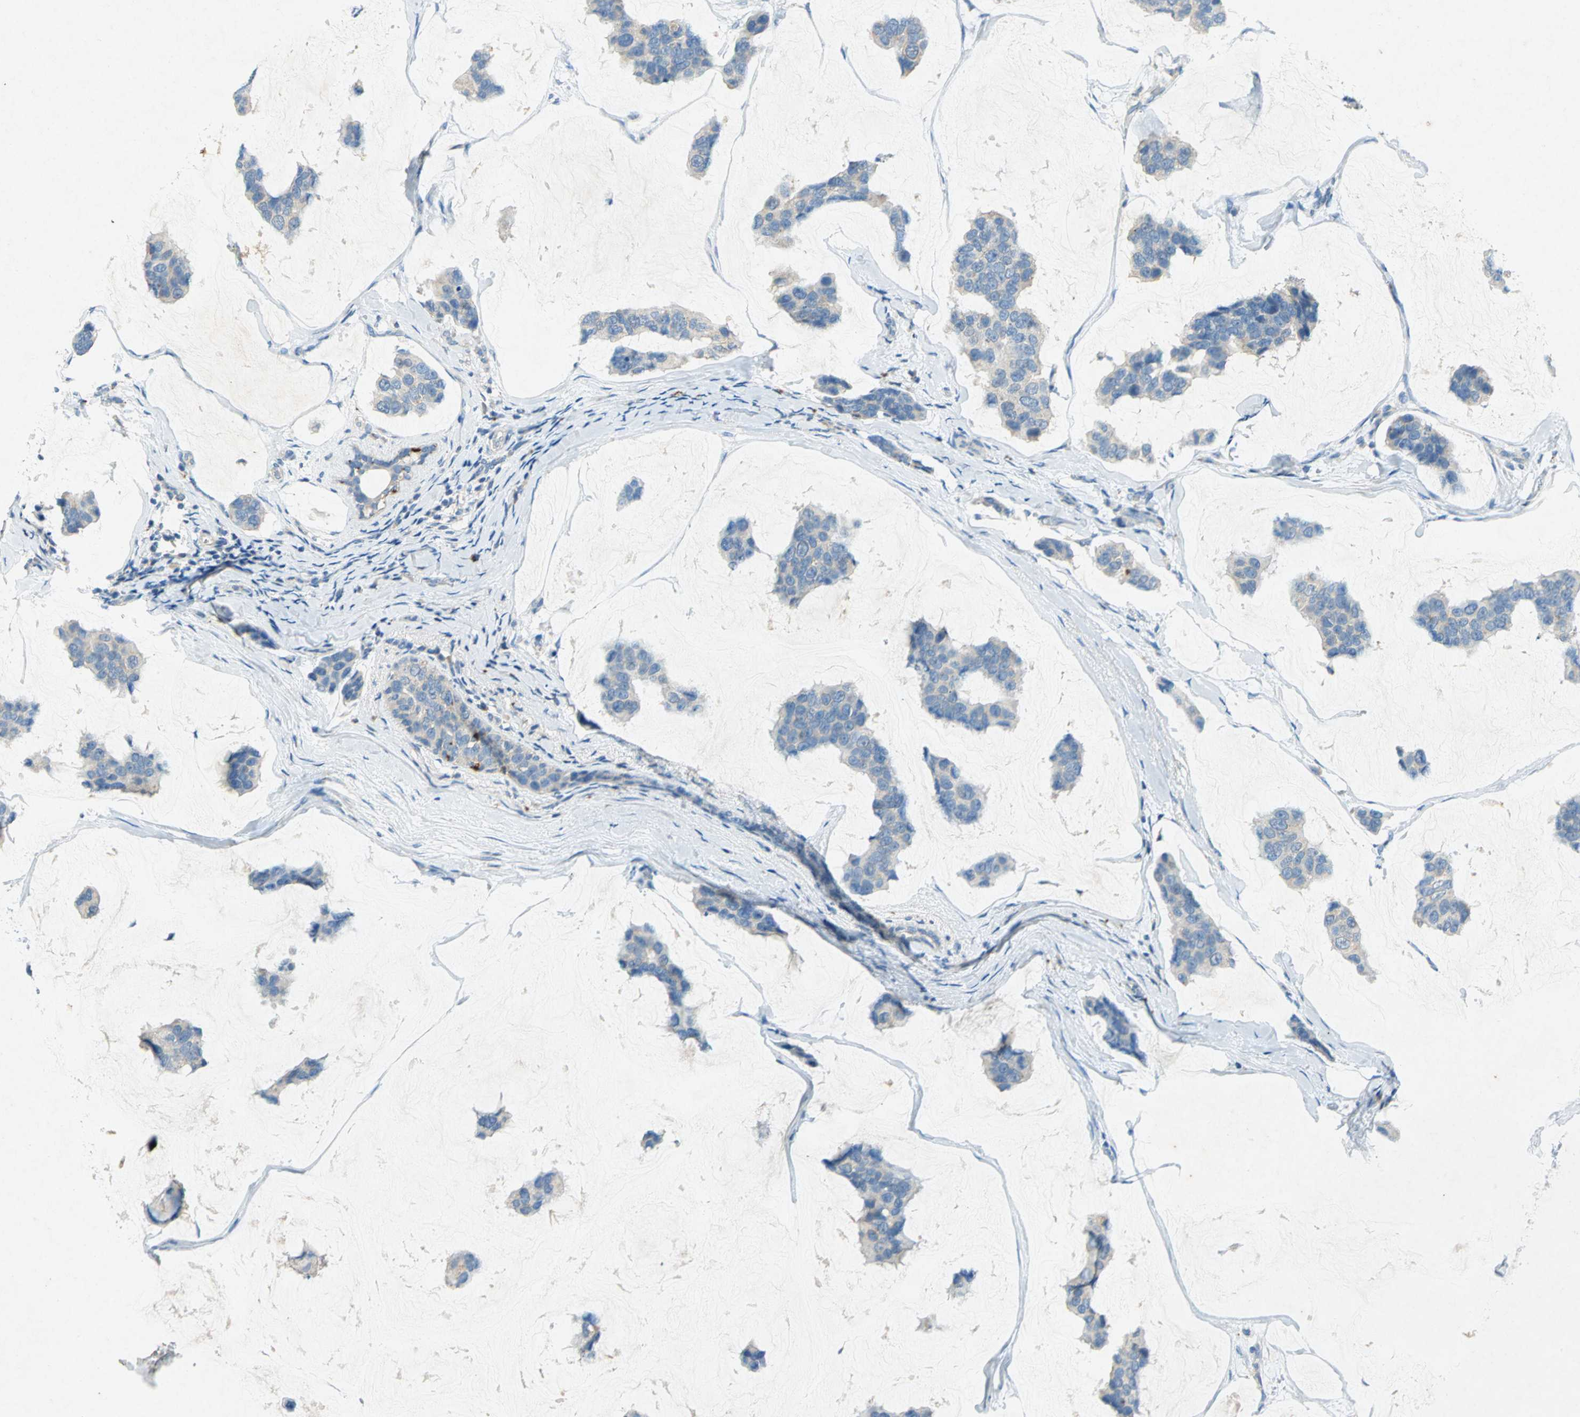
{"staining": {"intensity": "weak", "quantity": "25%-75%", "location": "cytoplasmic/membranous"}, "tissue": "breast cancer", "cell_type": "Tumor cells", "image_type": "cancer", "snomed": [{"axis": "morphology", "description": "Normal tissue, NOS"}, {"axis": "morphology", "description": "Duct carcinoma"}, {"axis": "topography", "description": "Breast"}], "caption": "Brown immunohistochemical staining in human breast infiltrating ductal carcinoma shows weak cytoplasmic/membranous staining in approximately 25%-75% of tumor cells.", "gene": "ADAMTS5", "patient": {"sex": "female", "age": 50}}